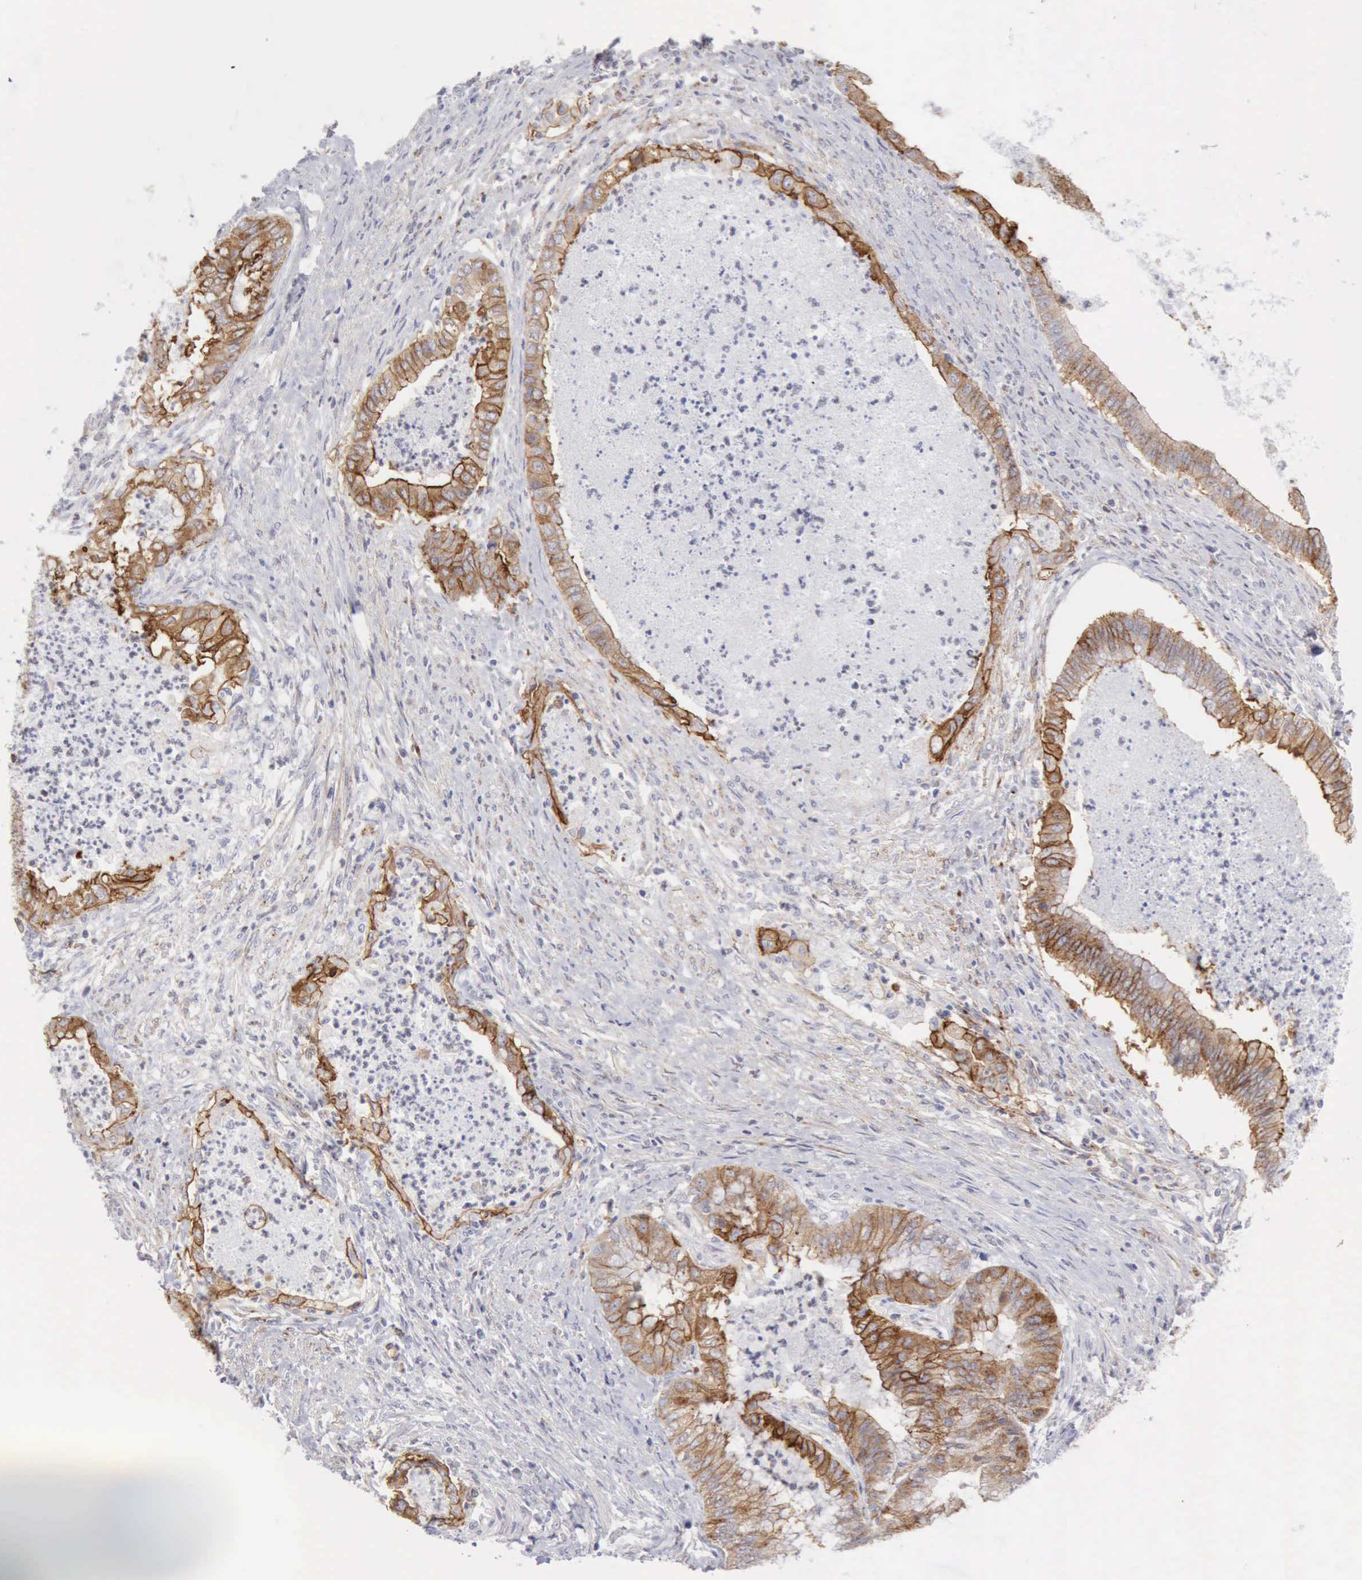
{"staining": {"intensity": "moderate", "quantity": ">75%", "location": "cytoplasmic/membranous"}, "tissue": "endometrial cancer", "cell_type": "Tumor cells", "image_type": "cancer", "snomed": [{"axis": "morphology", "description": "Necrosis, NOS"}, {"axis": "morphology", "description": "Adenocarcinoma, NOS"}, {"axis": "topography", "description": "Endometrium"}], "caption": "Protein expression analysis of human endometrial cancer reveals moderate cytoplasmic/membranous staining in about >75% of tumor cells. Using DAB (3,3'-diaminobenzidine) (brown) and hematoxylin (blue) stains, captured at high magnification using brightfield microscopy.", "gene": "TFRC", "patient": {"sex": "female", "age": 79}}